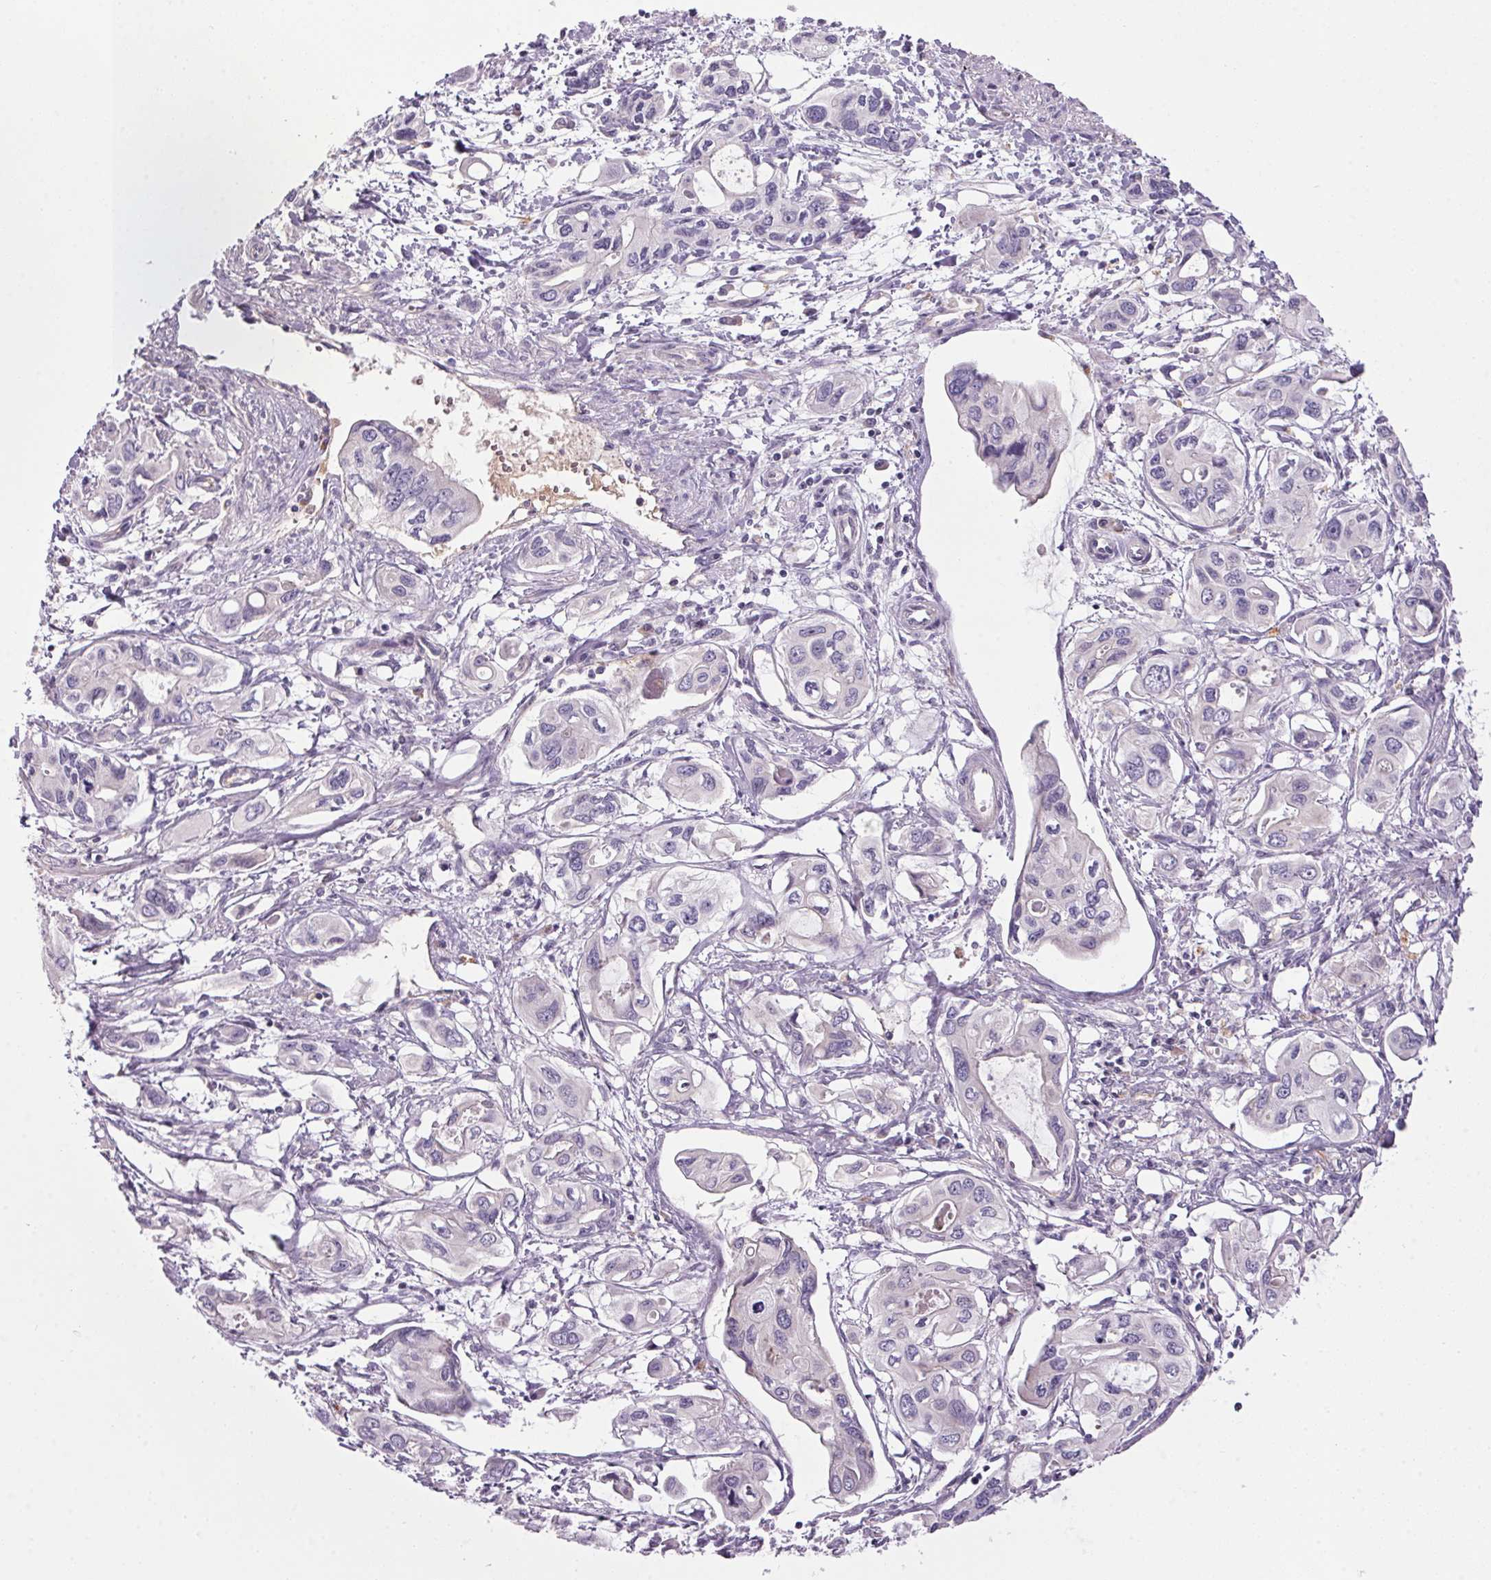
{"staining": {"intensity": "negative", "quantity": "none", "location": "none"}, "tissue": "pancreatic cancer", "cell_type": "Tumor cells", "image_type": "cancer", "snomed": [{"axis": "morphology", "description": "Adenocarcinoma, NOS"}, {"axis": "topography", "description": "Pancreas"}], "caption": "Protein analysis of pancreatic cancer exhibits no significant staining in tumor cells. (Brightfield microscopy of DAB immunohistochemistry (IHC) at high magnification).", "gene": "APOC4", "patient": {"sex": "male", "age": 60}}